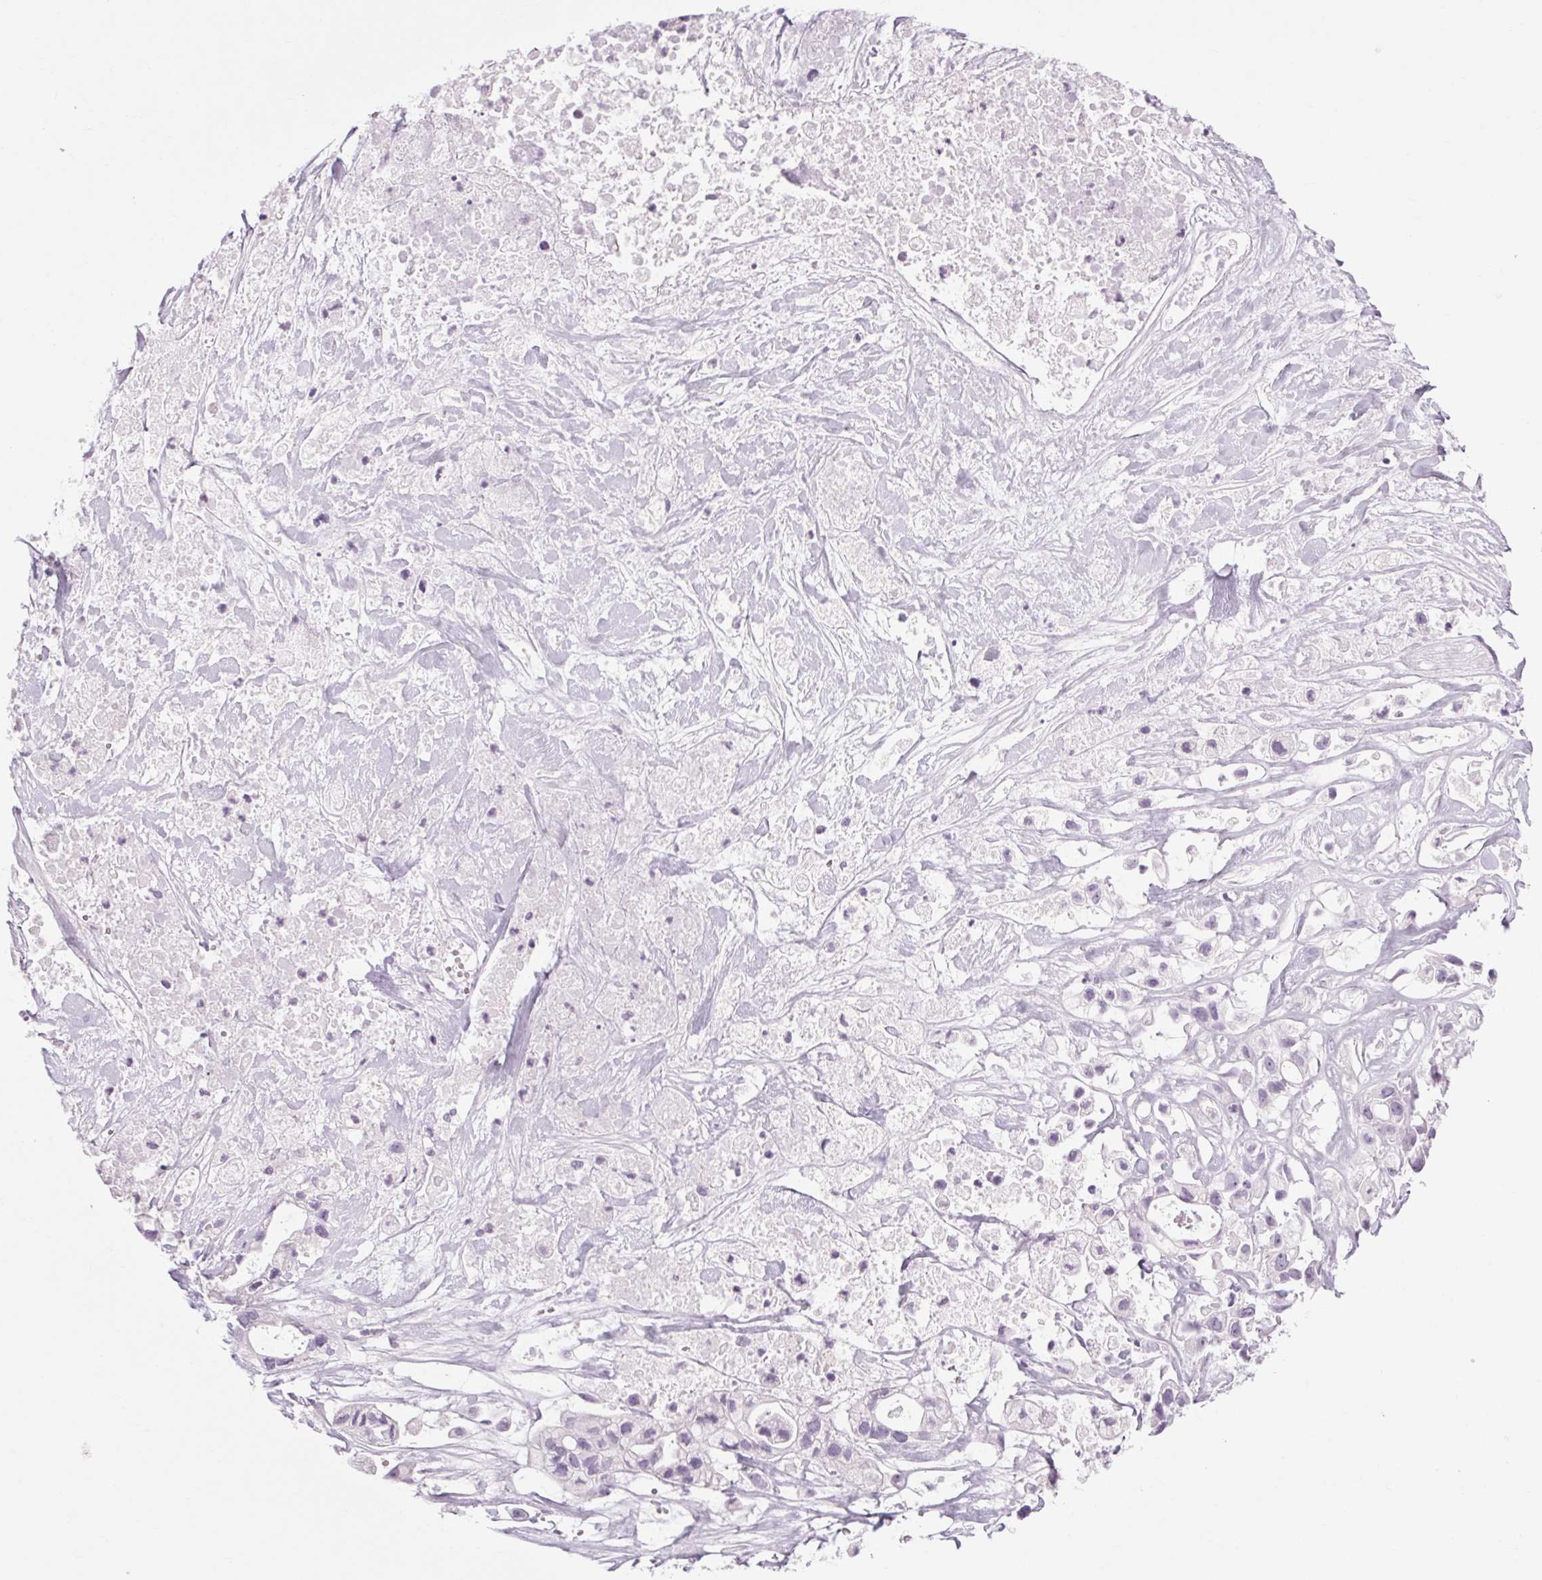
{"staining": {"intensity": "negative", "quantity": "none", "location": "none"}, "tissue": "pancreatic cancer", "cell_type": "Tumor cells", "image_type": "cancer", "snomed": [{"axis": "morphology", "description": "Adenocarcinoma, NOS"}, {"axis": "topography", "description": "Pancreas"}], "caption": "Immunohistochemistry micrograph of neoplastic tissue: pancreatic adenocarcinoma stained with DAB (3,3'-diaminobenzidine) reveals no significant protein positivity in tumor cells. The staining is performed using DAB brown chromogen with nuclei counter-stained in using hematoxylin.", "gene": "POMC", "patient": {"sex": "male", "age": 44}}